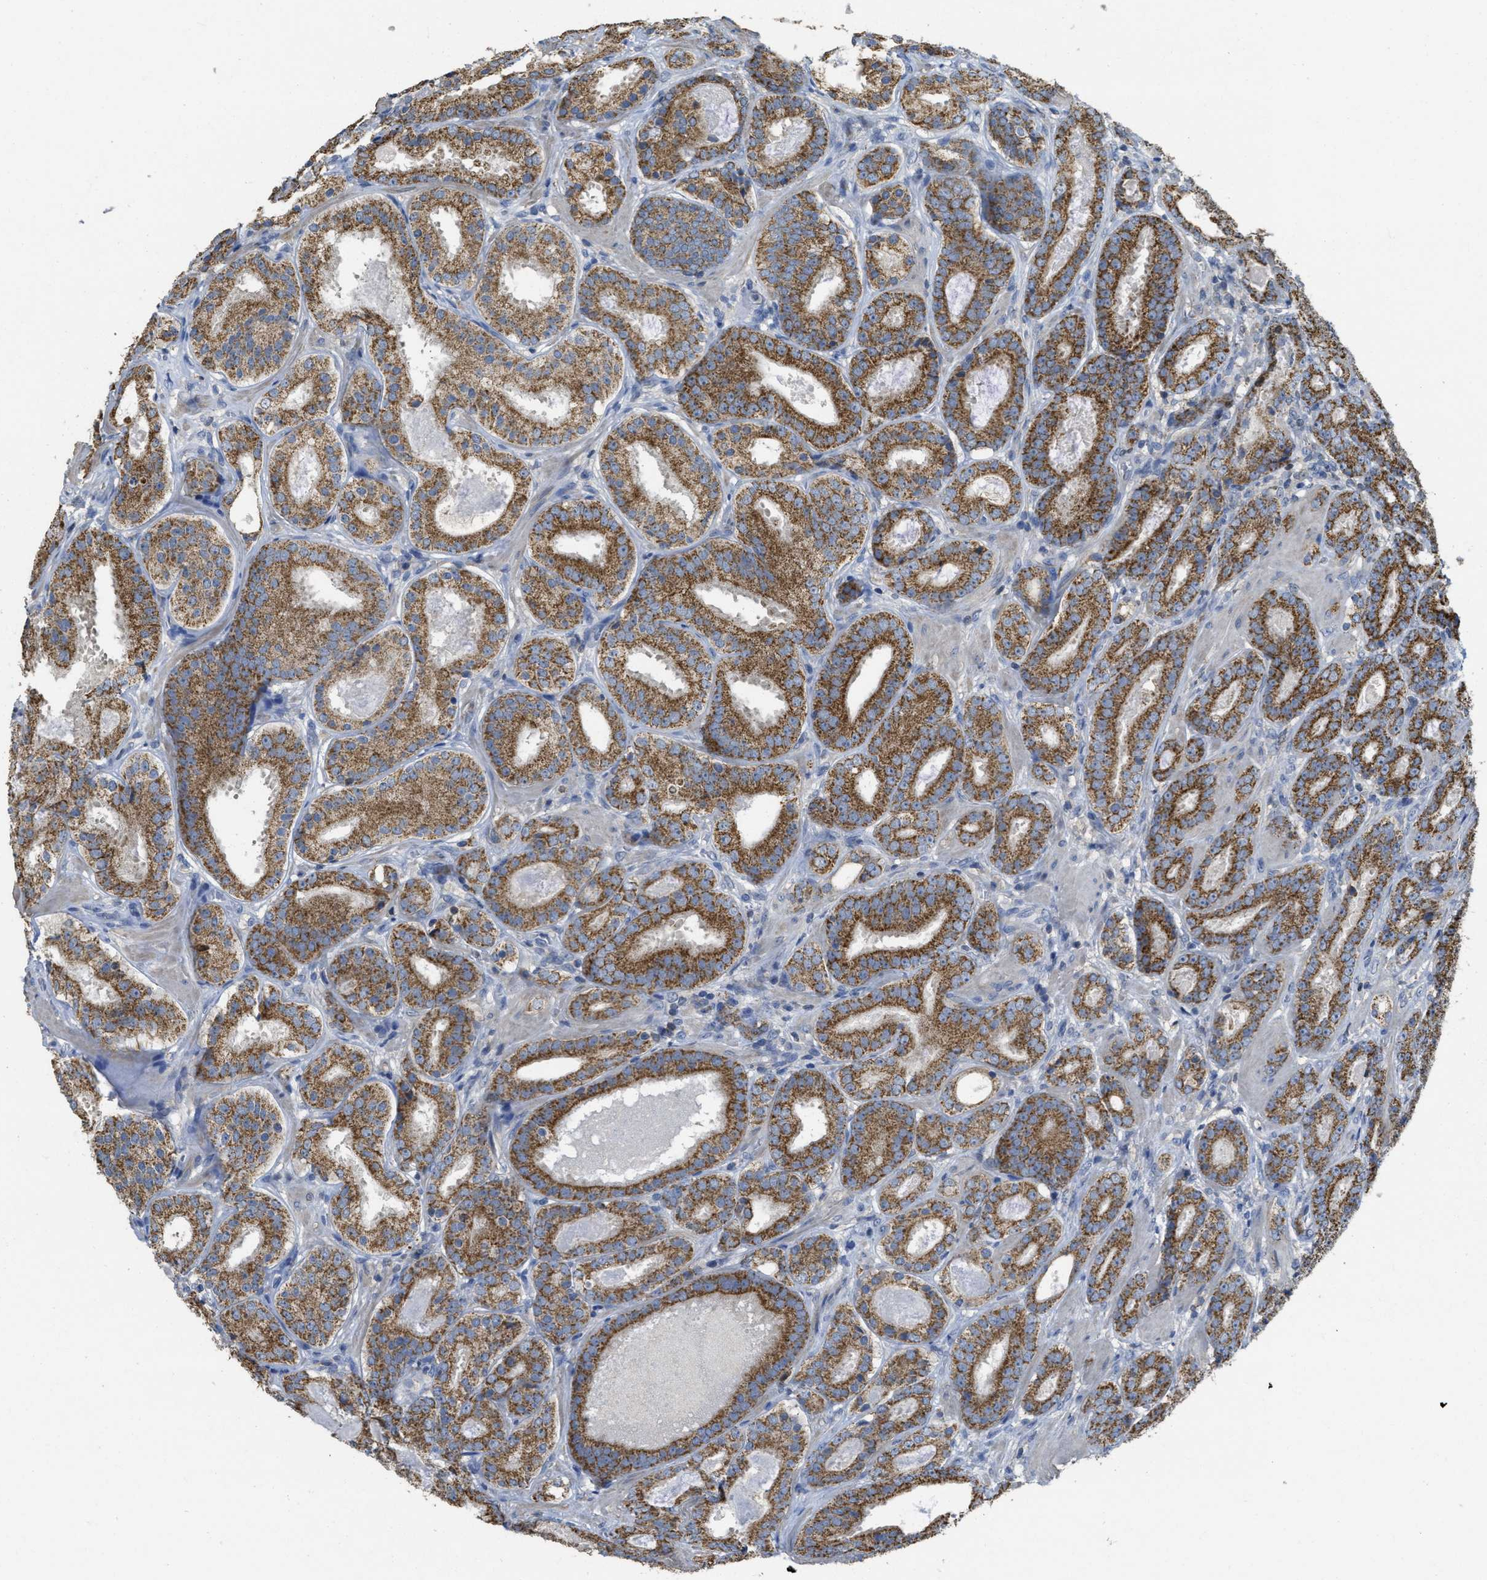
{"staining": {"intensity": "moderate", "quantity": ">75%", "location": "cytoplasmic/membranous"}, "tissue": "prostate cancer", "cell_type": "Tumor cells", "image_type": "cancer", "snomed": [{"axis": "morphology", "description": "Adenocarcinoma, Low grade"}, {"axis": "topography", "description": "Prostate"}], "caption": "Immunohistochemistry micrograph of neoplastic tissue: prostate adenocarcinoma (low-grade) stained using immunohistochemistry exhibits medium levels of moderate protein expression localized specifically in the cytoplasmic/membranous of tumor cells, appearing as a cytoplasmic/membranous brown color.", "gene": "SFXN2", "patient": {"sex": "male", "age": 69}}